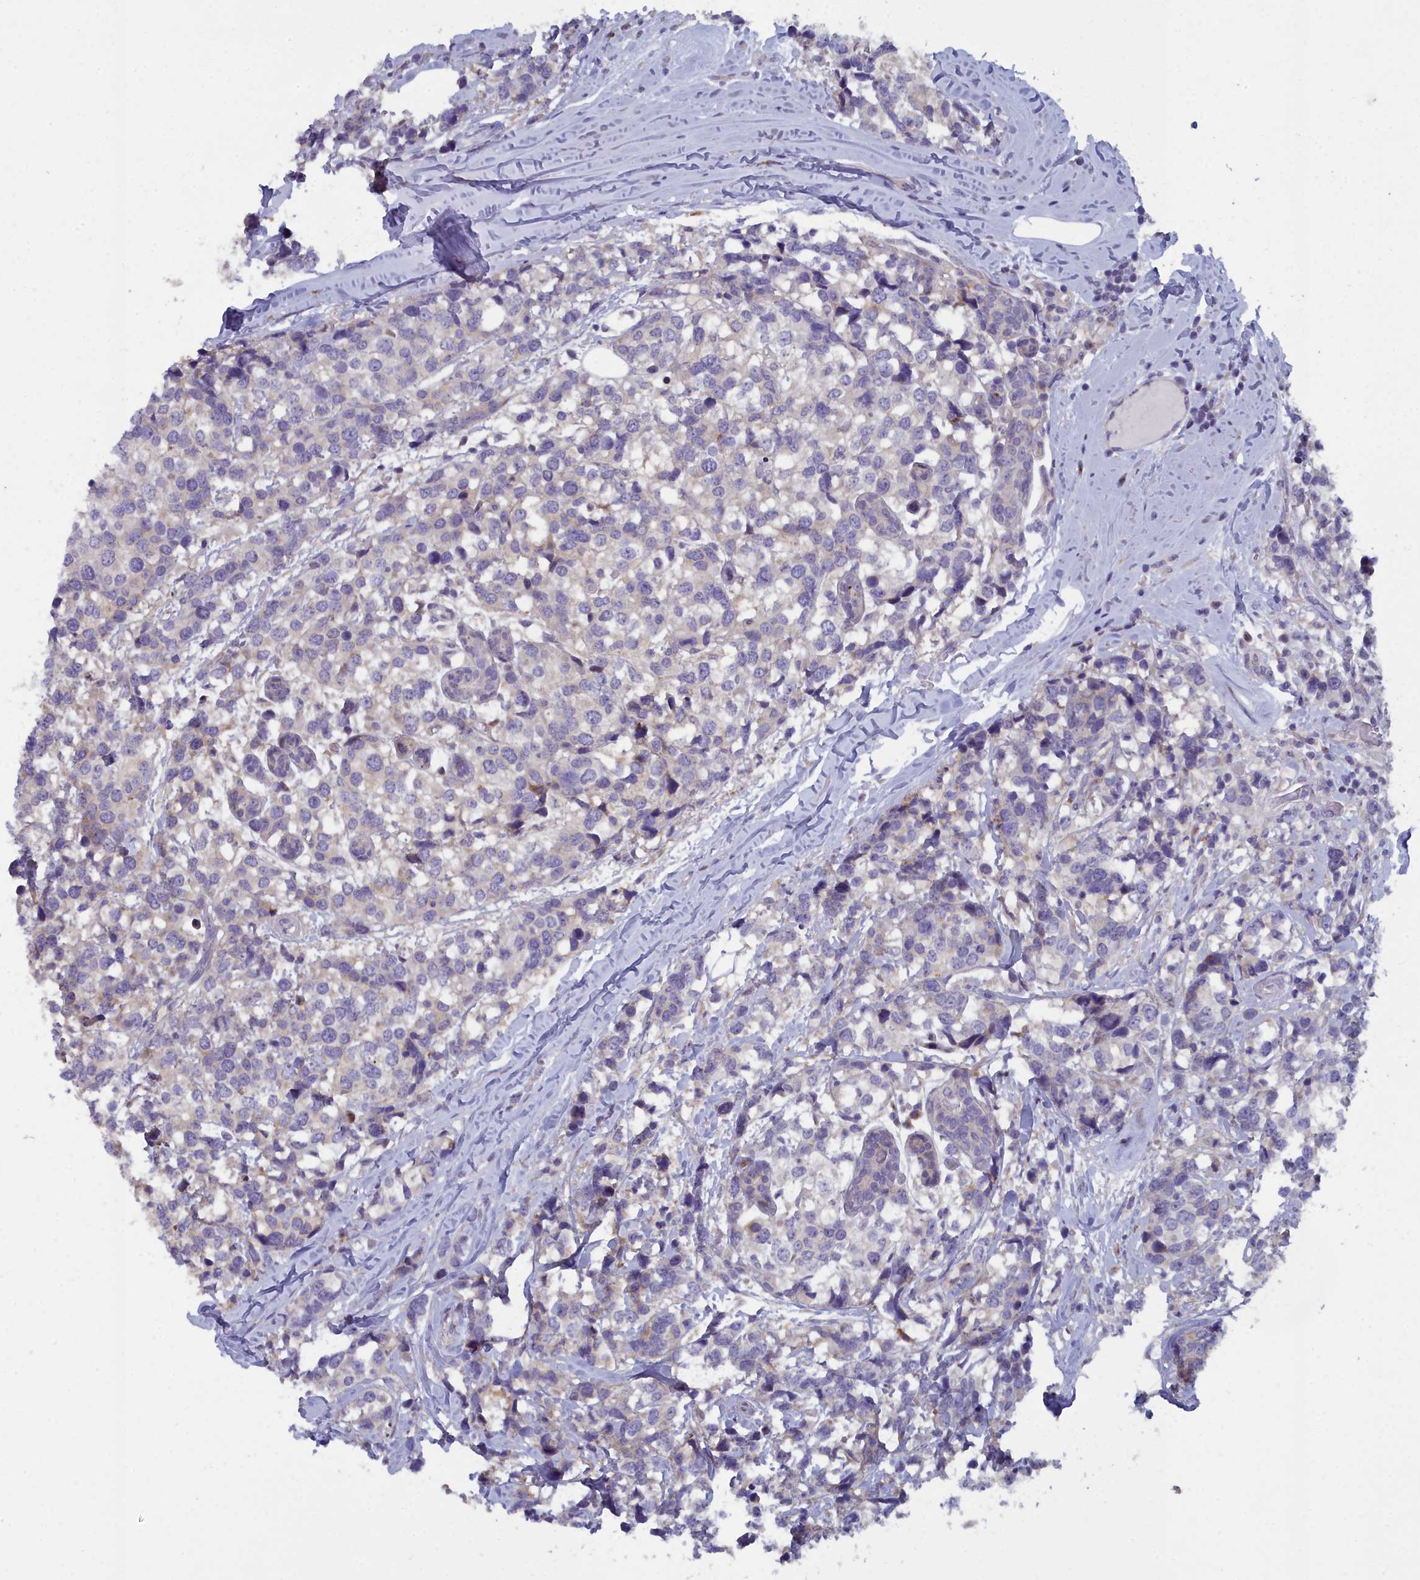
{"staining": {"intensity": "weak", "quantity": "<25%", "location": "cytoplasmic/membranous"}, "tissue": "breast cancer", "cell_type": "Tumor cells", "image_type": "cancer", "snomed": [{"axis": "morphology", "description": "Lobular carcinoma"}, {"axis": "topography", "description": "Breast"}], "caption": "Tumor cells show no significant staining in breast cancer. (DAB immunohistochemistry with hematoxylin counter stain).", "gene": "B9D2", "patient": {"sex": "female", "age": 59}}